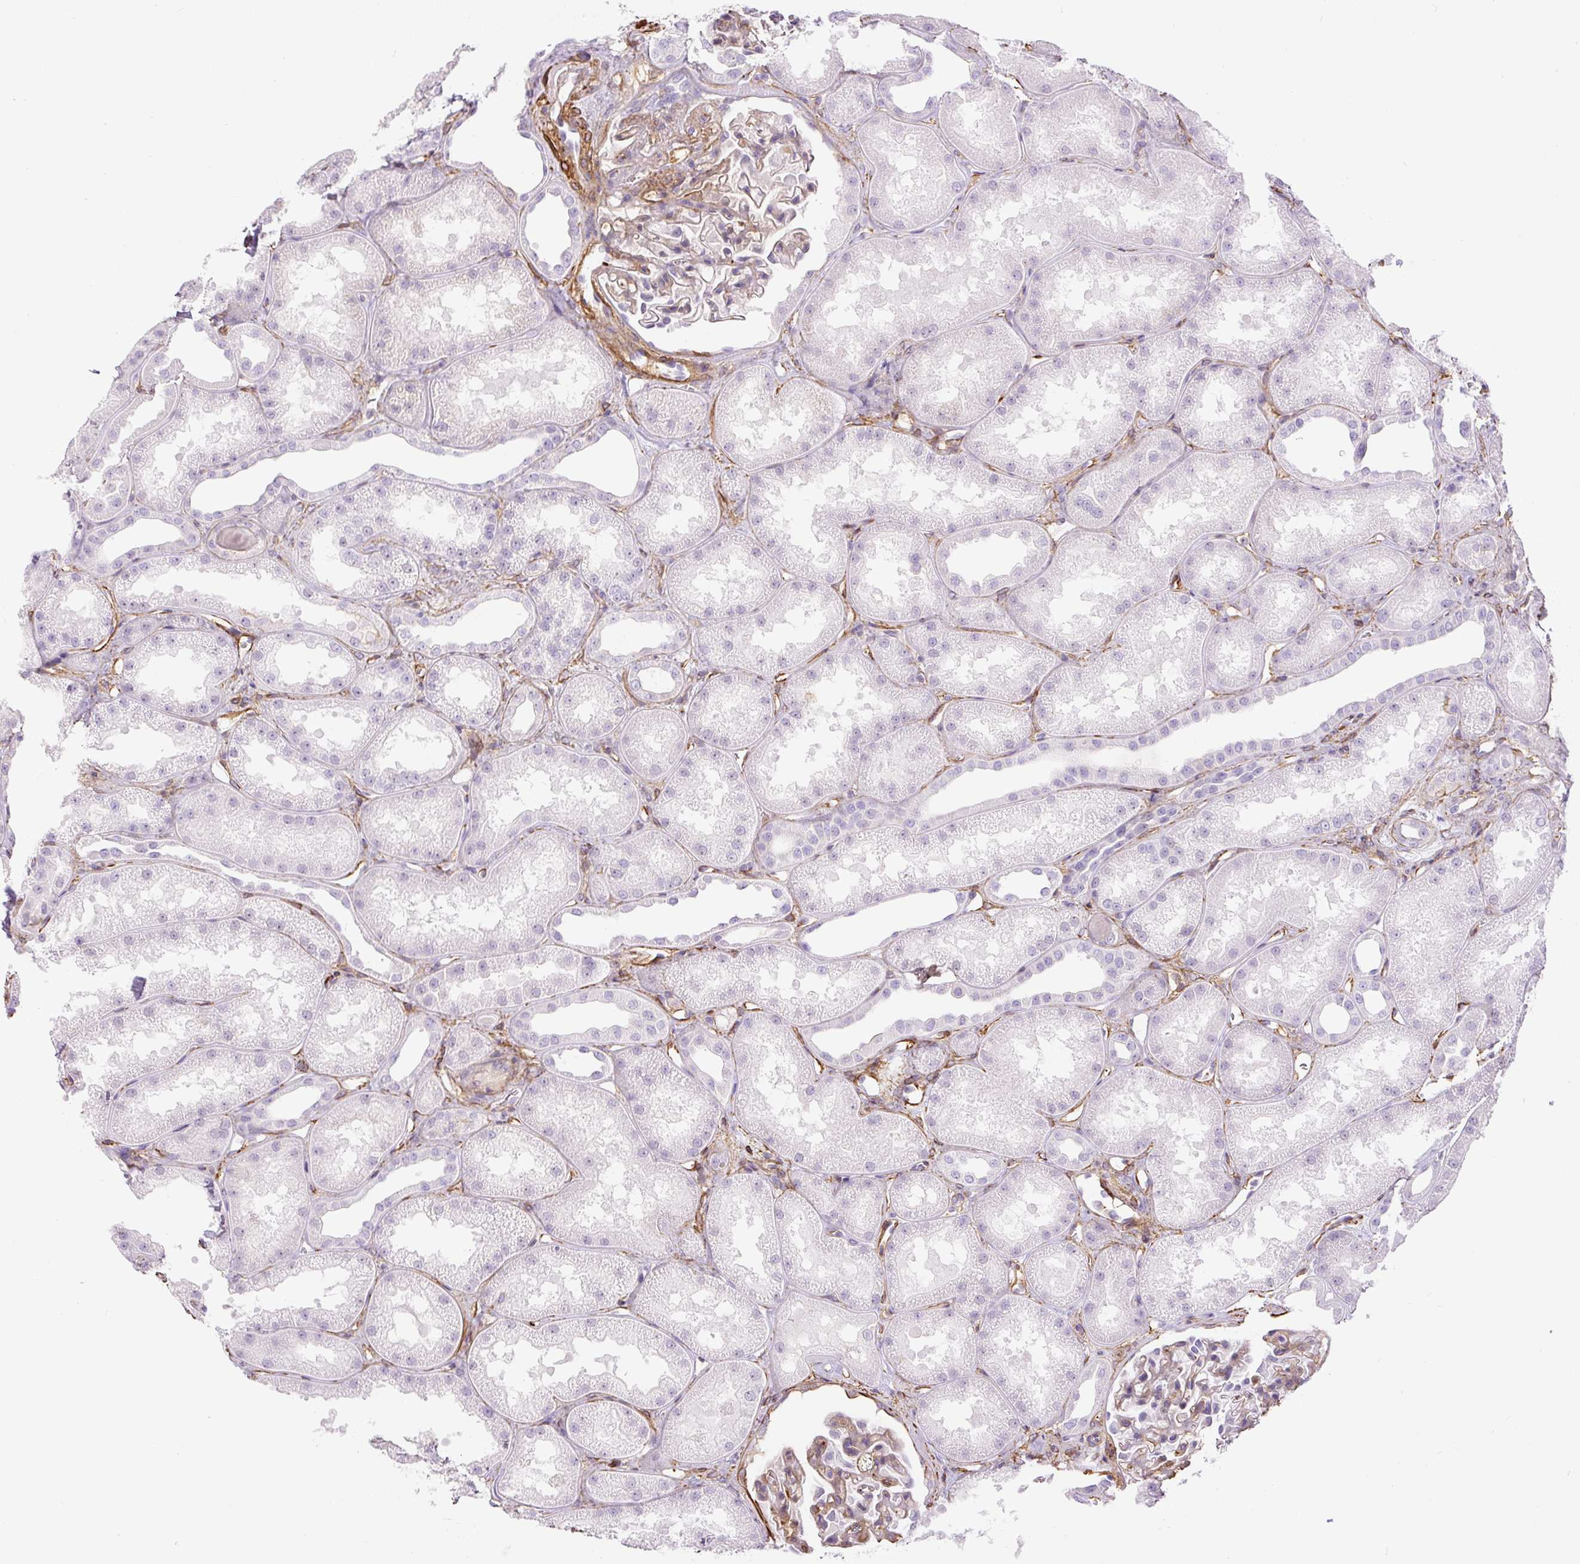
{"staining": {"intensity": "weak", "quantity": "25%-75%", "location": "cytoplasmic/membranous"}, "tissue": "kidney", "cell_type": "Cells in glomeruli", "image_type": "normal", "snomed": [{"axis": "morphology", "description": "Normal tissue, NOS"}, {"axis": "topography", "description": "Kidney"}], "caption": "Protein staining of benign kidney demonstrates weak cytoplasmic/membranous positivity in about 25%-75% of cells in glomeruli. The protein is stained brown, and the nuclei are stained in blue (DAB IHC with brightfield microscopy, high magnification).", "gene": "B3GALT5", "patient": {"sex": "male", "age": 61}}